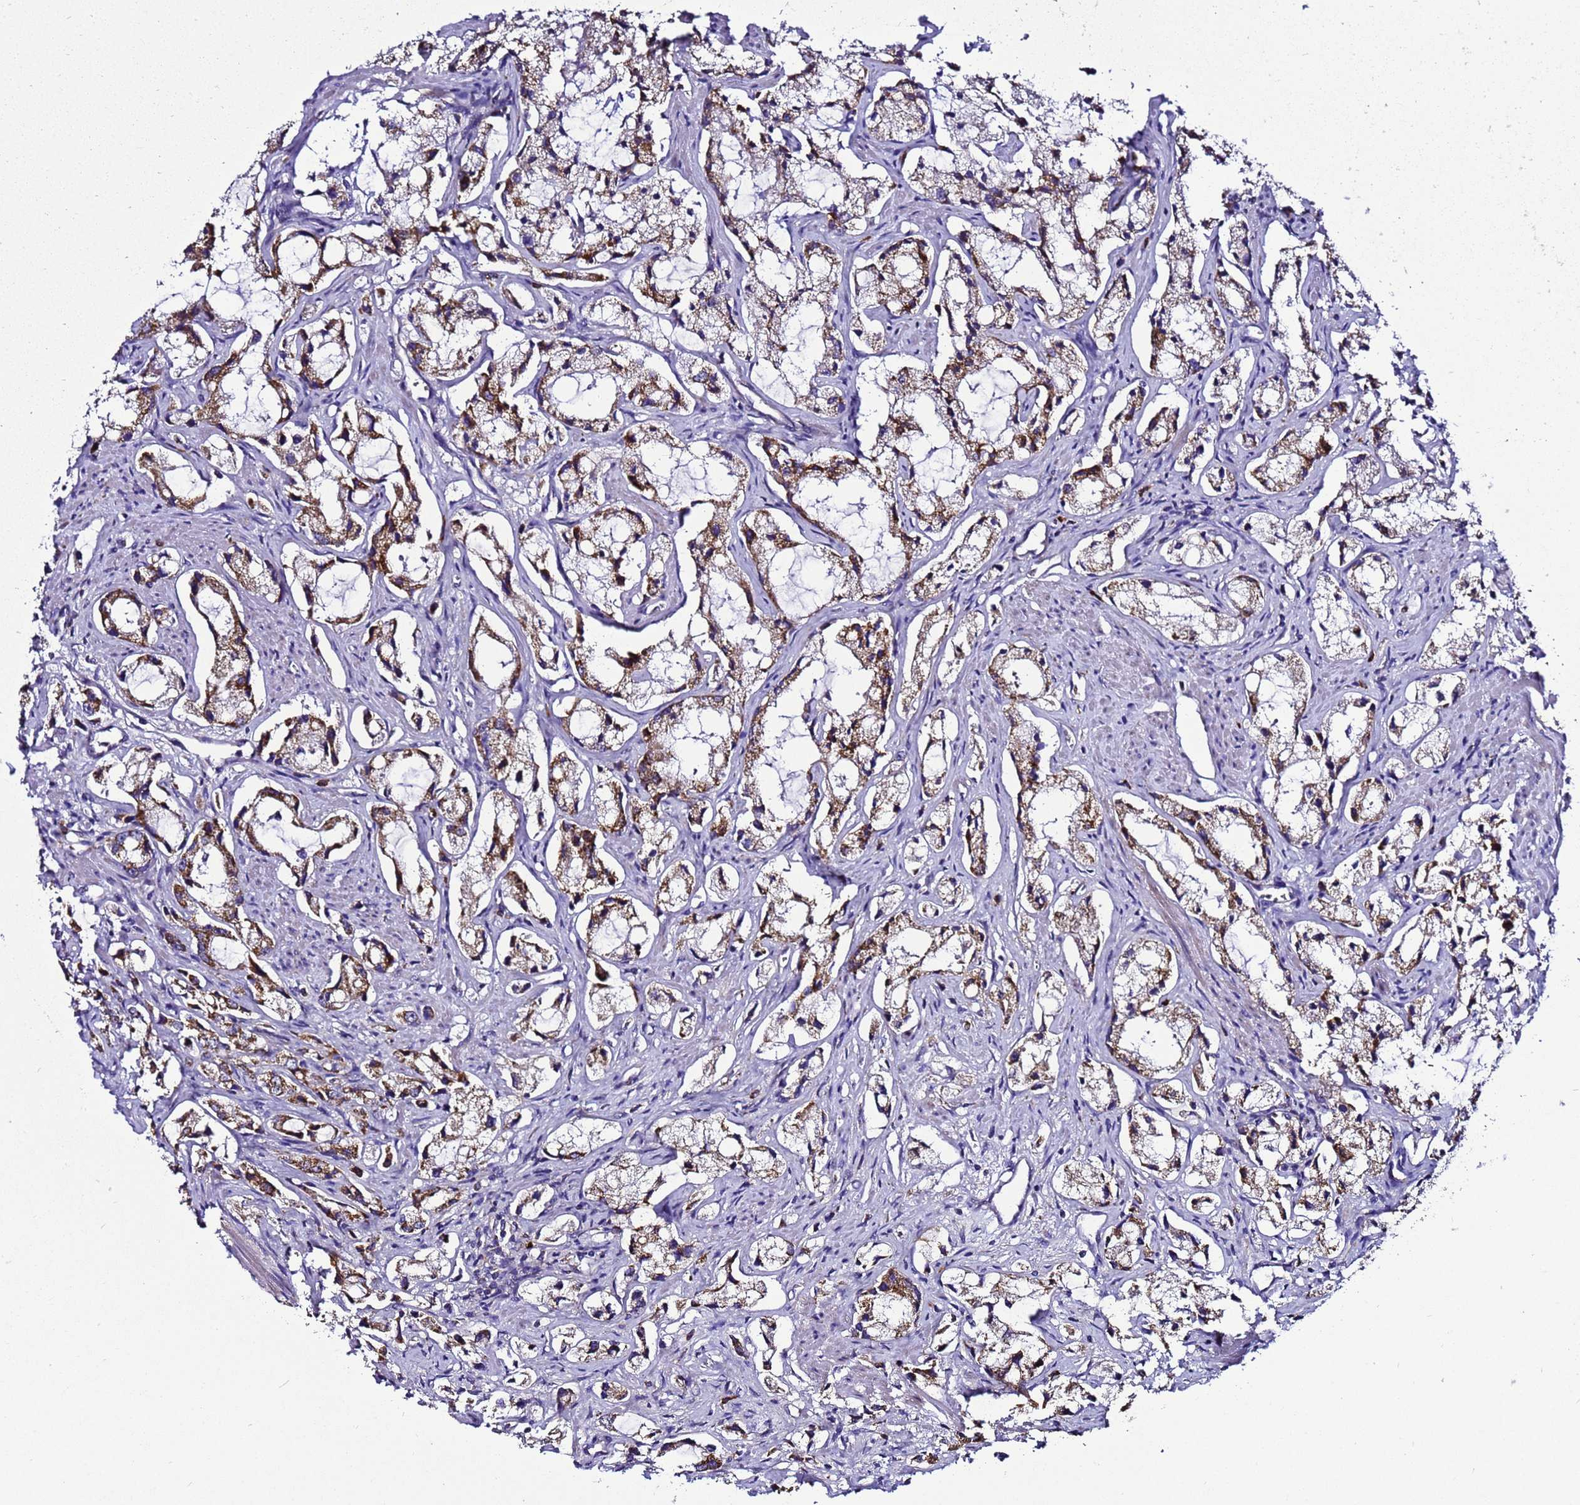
{"staining": {"intensity": "moderate", "quantity": ">75%", "location": "cytoplasmic/membranous"}, "tissue": "prostate cancer", "cell_type": "Tumor cells", "image_type": "cancer", "snomed": [{"axis": "morphology", "description": "Adenocarcinoma, High grade"}, {"axis": "topography", "description": "Prostate"}], "caption": "Immunohistochemical staining of prostate cancer (adenocarcinoma (high-grade)) reveals medium levels of moderate cytoplasmic/membranous protein expression in approximately >75% of tumor cells. Nuclei are stained in blue.", "gene": "HIGD2A", "patient": {"sex": "male", "age": 66}}